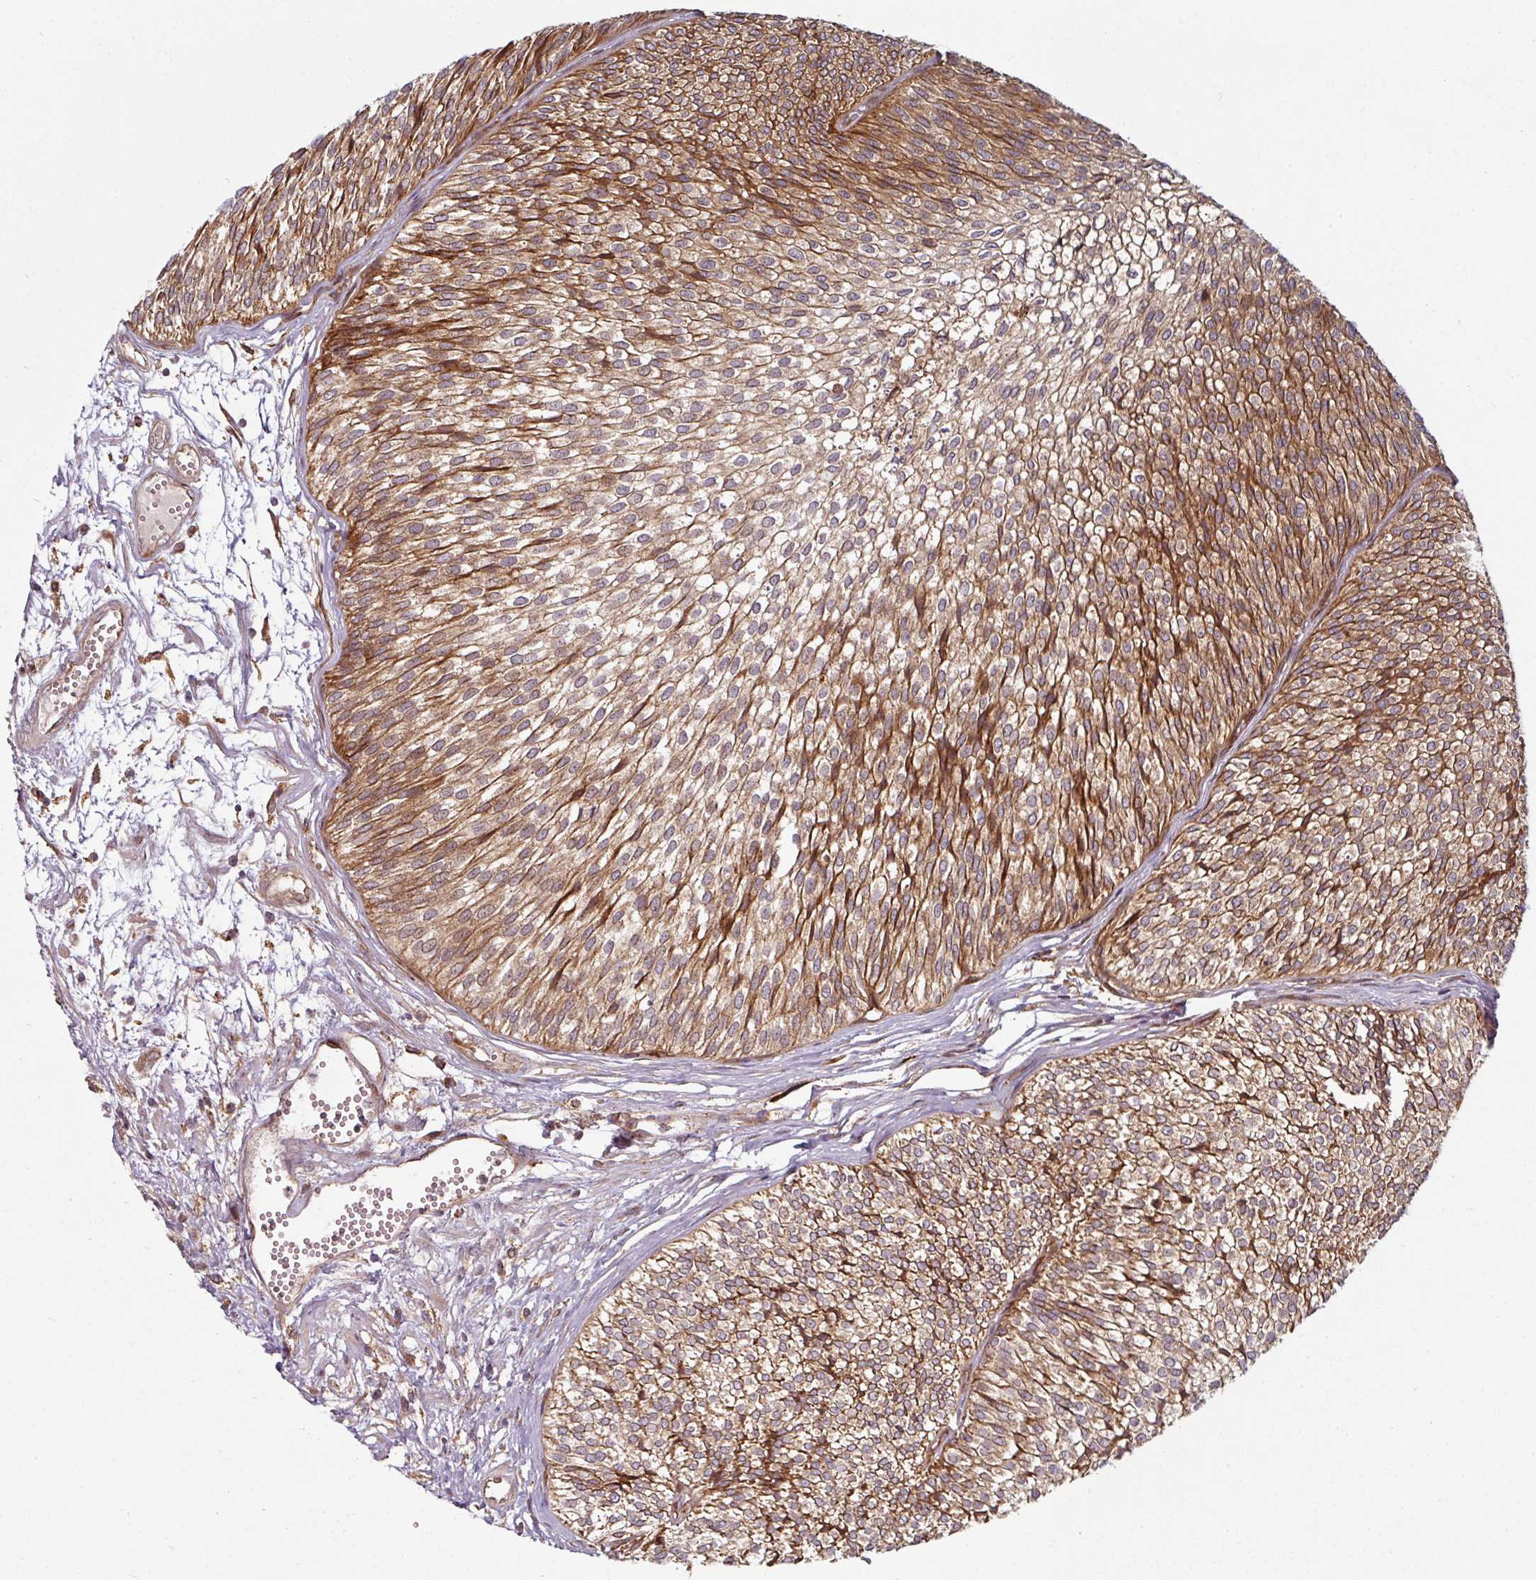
{"staining": {"intensity": "moderate", "quantity": ">75%", "location": "cytoplasmic/membranous"}, "tissue": "urothelial cancer", "cell_type": "Tumor cells", "image_type": "cancer", "snomed": [{"axis": "morphology", "description": "Urothelial carcinoma, Low grade"}, {"axis": "topography", "description": "Urinary bladder"}], "caption": "A brown stain labels moderate cytoplasmic/membranous staining of a protein in human urothelial cancer tumor cells. The staining was performed using DAB (3,3'-diaminobenzidine), with brown indicating positive protein expression. Nuclei are stained blue with hematoxylin.", "gene": "RAB5A", "patient": {"sex": "male", "age": 91}}